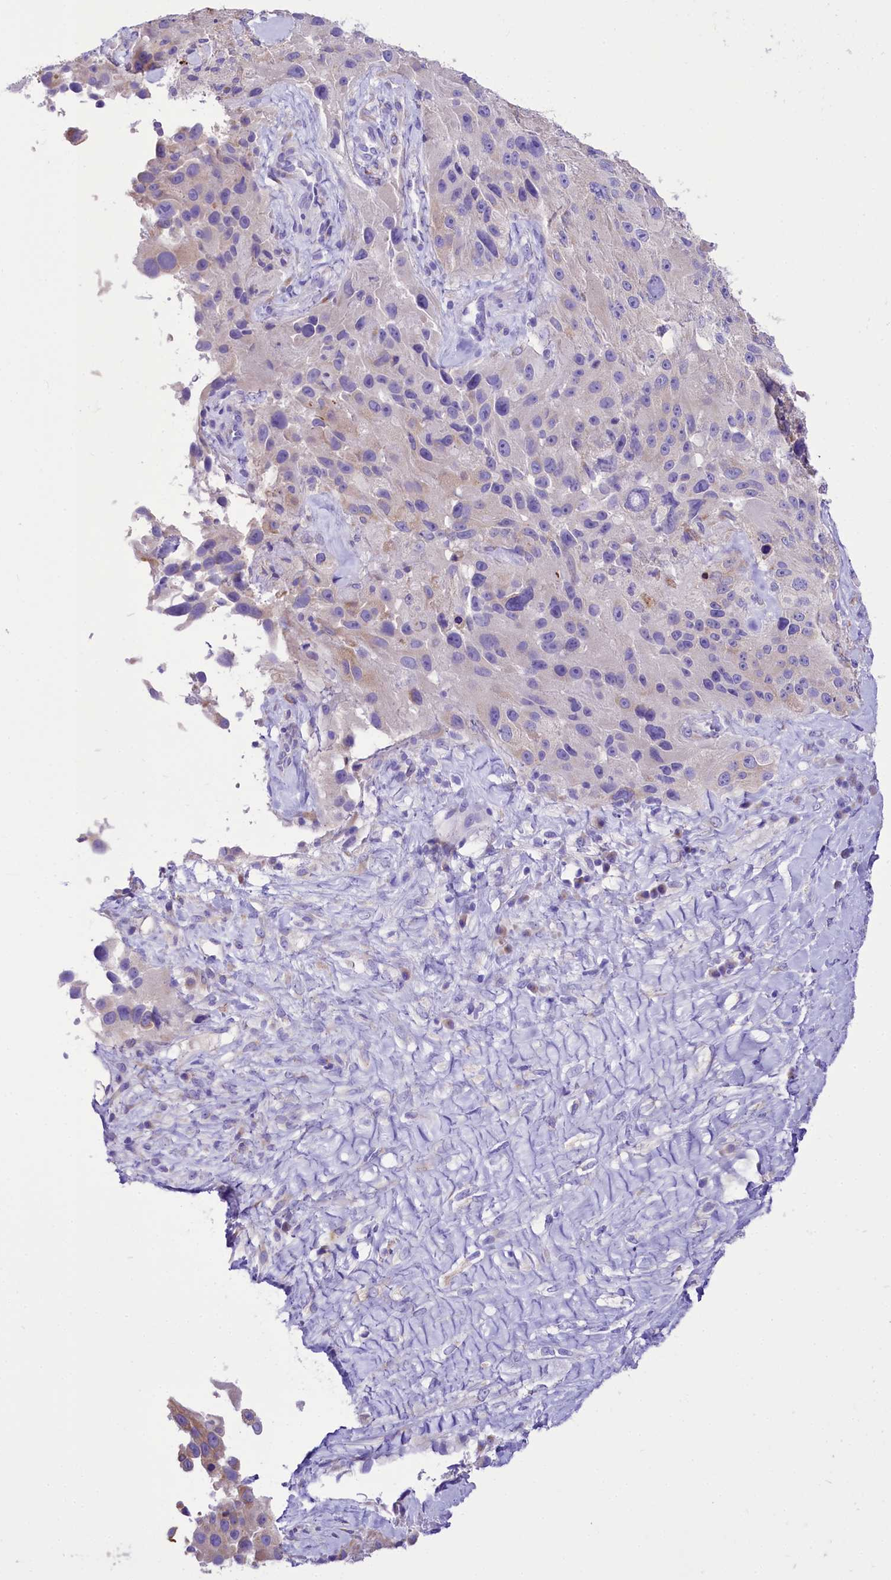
{"staining": {"intensity": "weak", "quantity": "25%-75%", "location": "cytoplasmic/membranous"}, "tissue": "melanoma", "cell_type": "Tumor cells", "image_type": "cancer", "snomed": [{"axis": "morphology", "description": "Malignant melanoma, Metastatic site"}, {"axis": "topography", "description": "Lymph node"}], "caption": "Malignant melanoma (metastatic site) stained with a protein marker exhibits weak staining in tumor cells.", "gene": "A2ML1", "patient": {"sex": "male", "age": 62}}